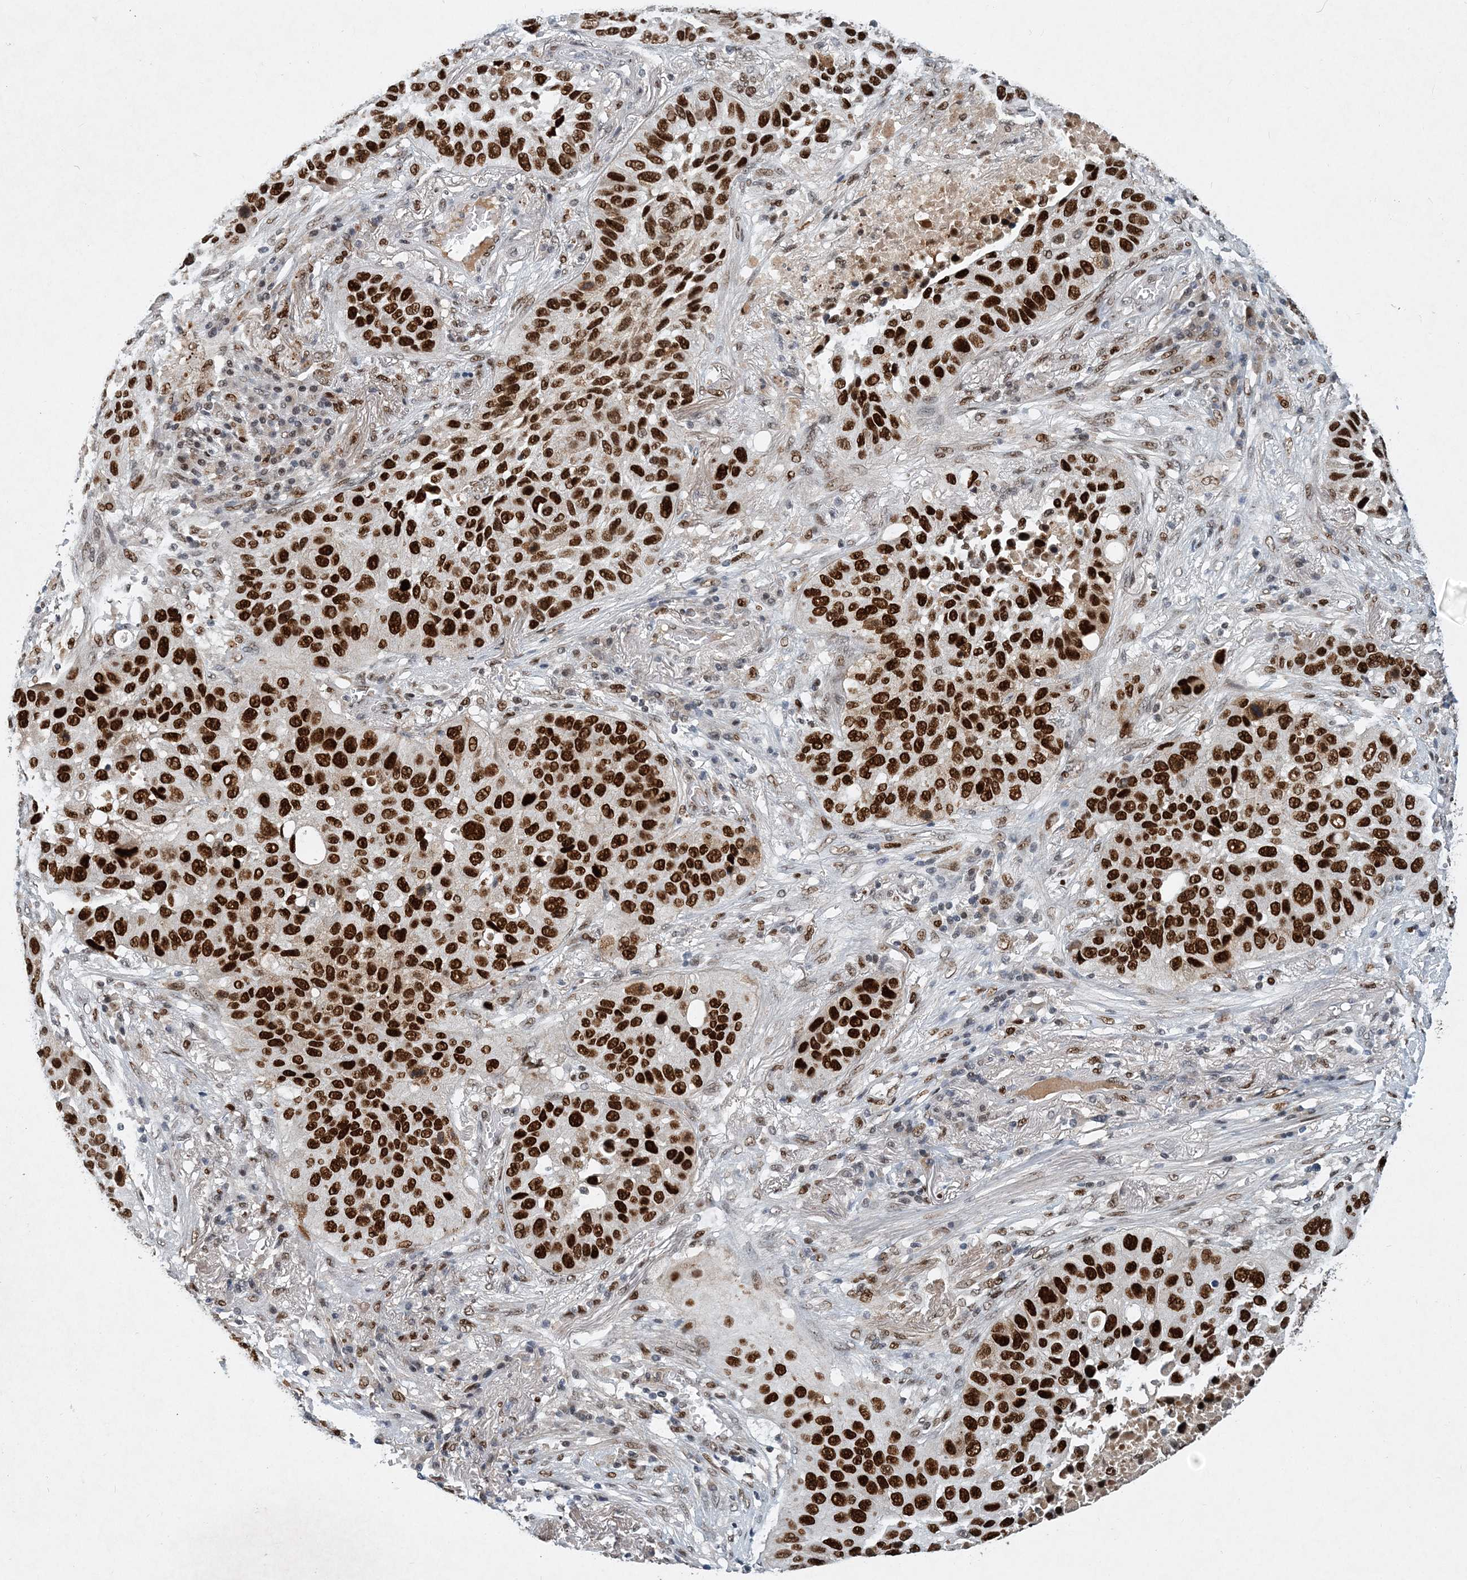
{"staining": {"intensity": "strong", "quantity": ">75%", "location": "nuclear"}, "tissue": "lung cancer", "cell_type": "Tumor cells", "image_type": "cancer", "snomed": [{"axis": "morphology", "description": "Squamous cell carcinoma, NOS"}, {"axis": "topography", "description": "Lung"}], "caption": "Immunohistochemical staining of lung cancer shows strong nuclear protein expression in approximately >75% of tumor cells.", "gene": "KPNA4", "patient": {"sex": "male", "age": 57}}